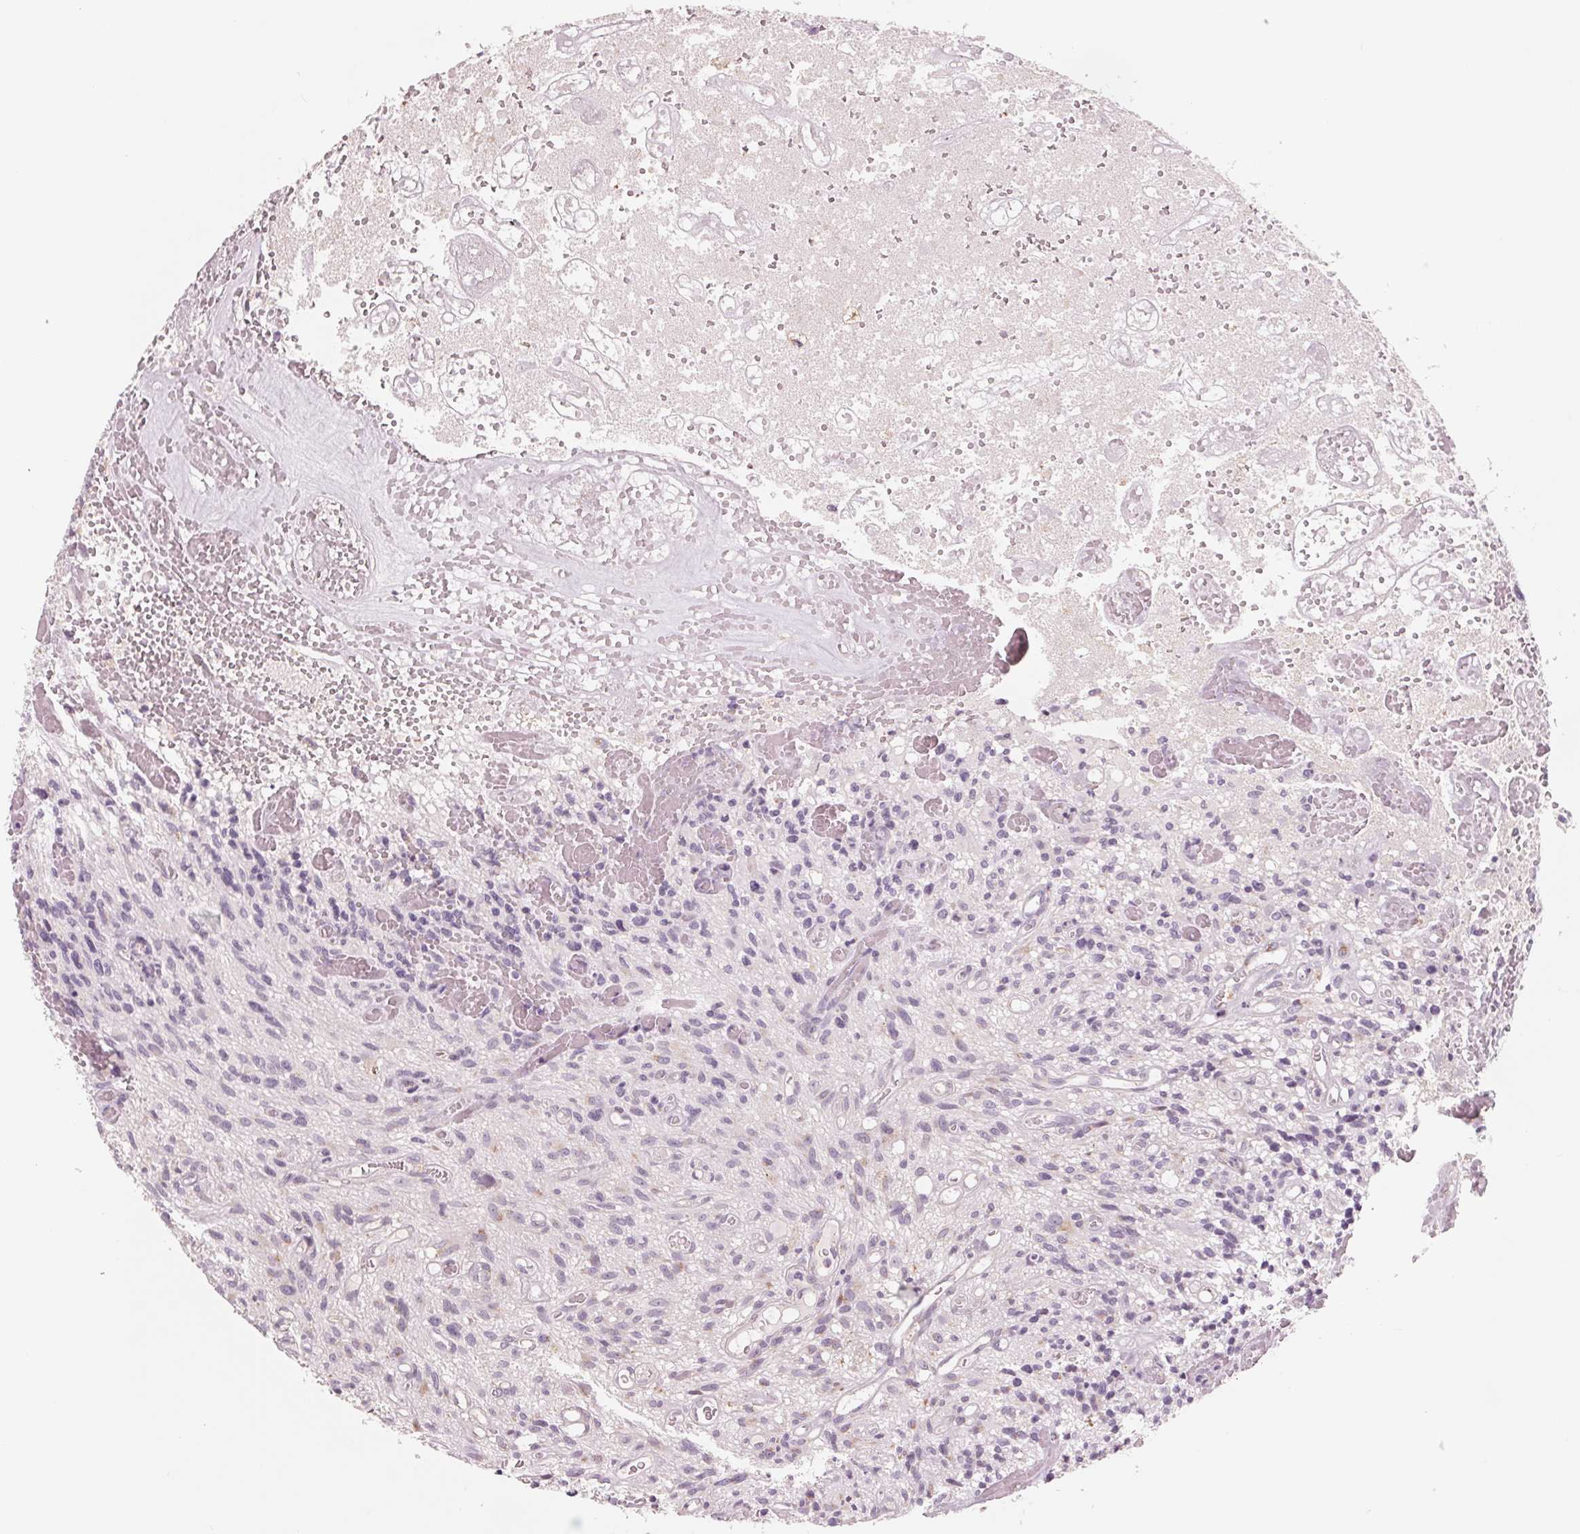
{"staining": {"intensity": "negative", "quantity": "none", "location": "none"}, "tissue": "glioma", "cell_type": "Tumor cells", "image_type": "cancer", "snomed": [{"axis": "morphology", "description": "Glioma, malignant, High grade"}, {"axis": "topography", "description": "Brain"}], "caption": "Human malignant glioma (high-grade) stained for a protein using immunohistochemistry (IHC) reveals no expression in tumor cells.", "gene": "IL9R", "patient": {"sex": "male", "age": 75}}